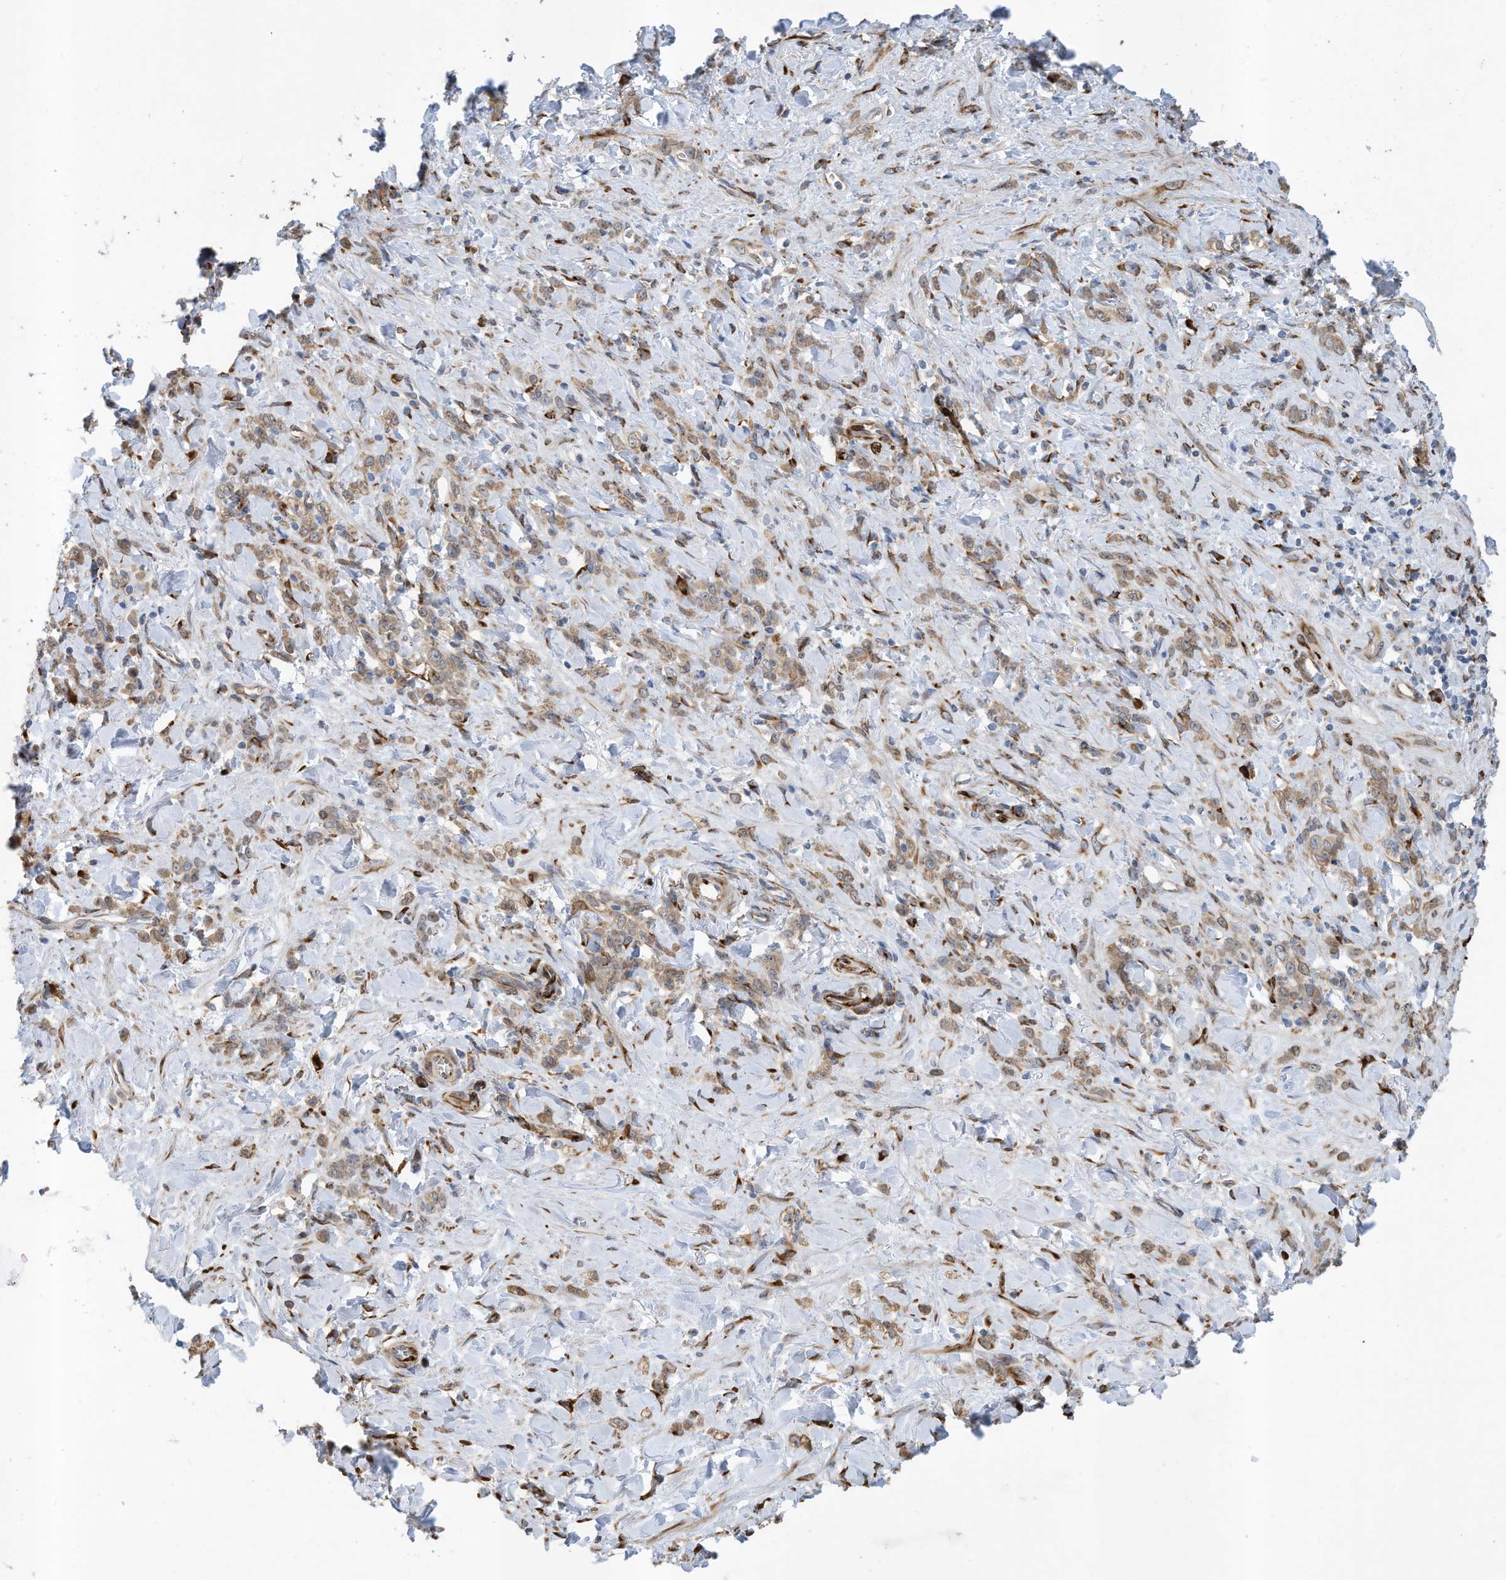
{"staining": {"intensity": "weak", "quantity": "25%-75%", "location": "cytoplasmic/membranous"}, "tissue": "stomach cancer", "cell_type": "Tumor cells", "image_type": "cancer", "snomed": [{"axis": "morphology", "description": "Normal tissue, NOS"}, {"axis": "morphology", "description": "Adenocarcinoma, NOS"}, {"axis": "topography", "description": "Stomach"}], "caption": "Immunohistochemical staining of human adenocarcinoma (stomach) shows low levels of weak cytoplasmic/membranous protein positivity in about 25%-75% of tumor cells. Using DAB (3,3'-diaminobenzidine) (brown) and hematoxylin (blue) stains, captured at high magnification using brightfield microscopy.", "gene": "ZBTB45", "patient": {"sex": "male", "age": 82}}